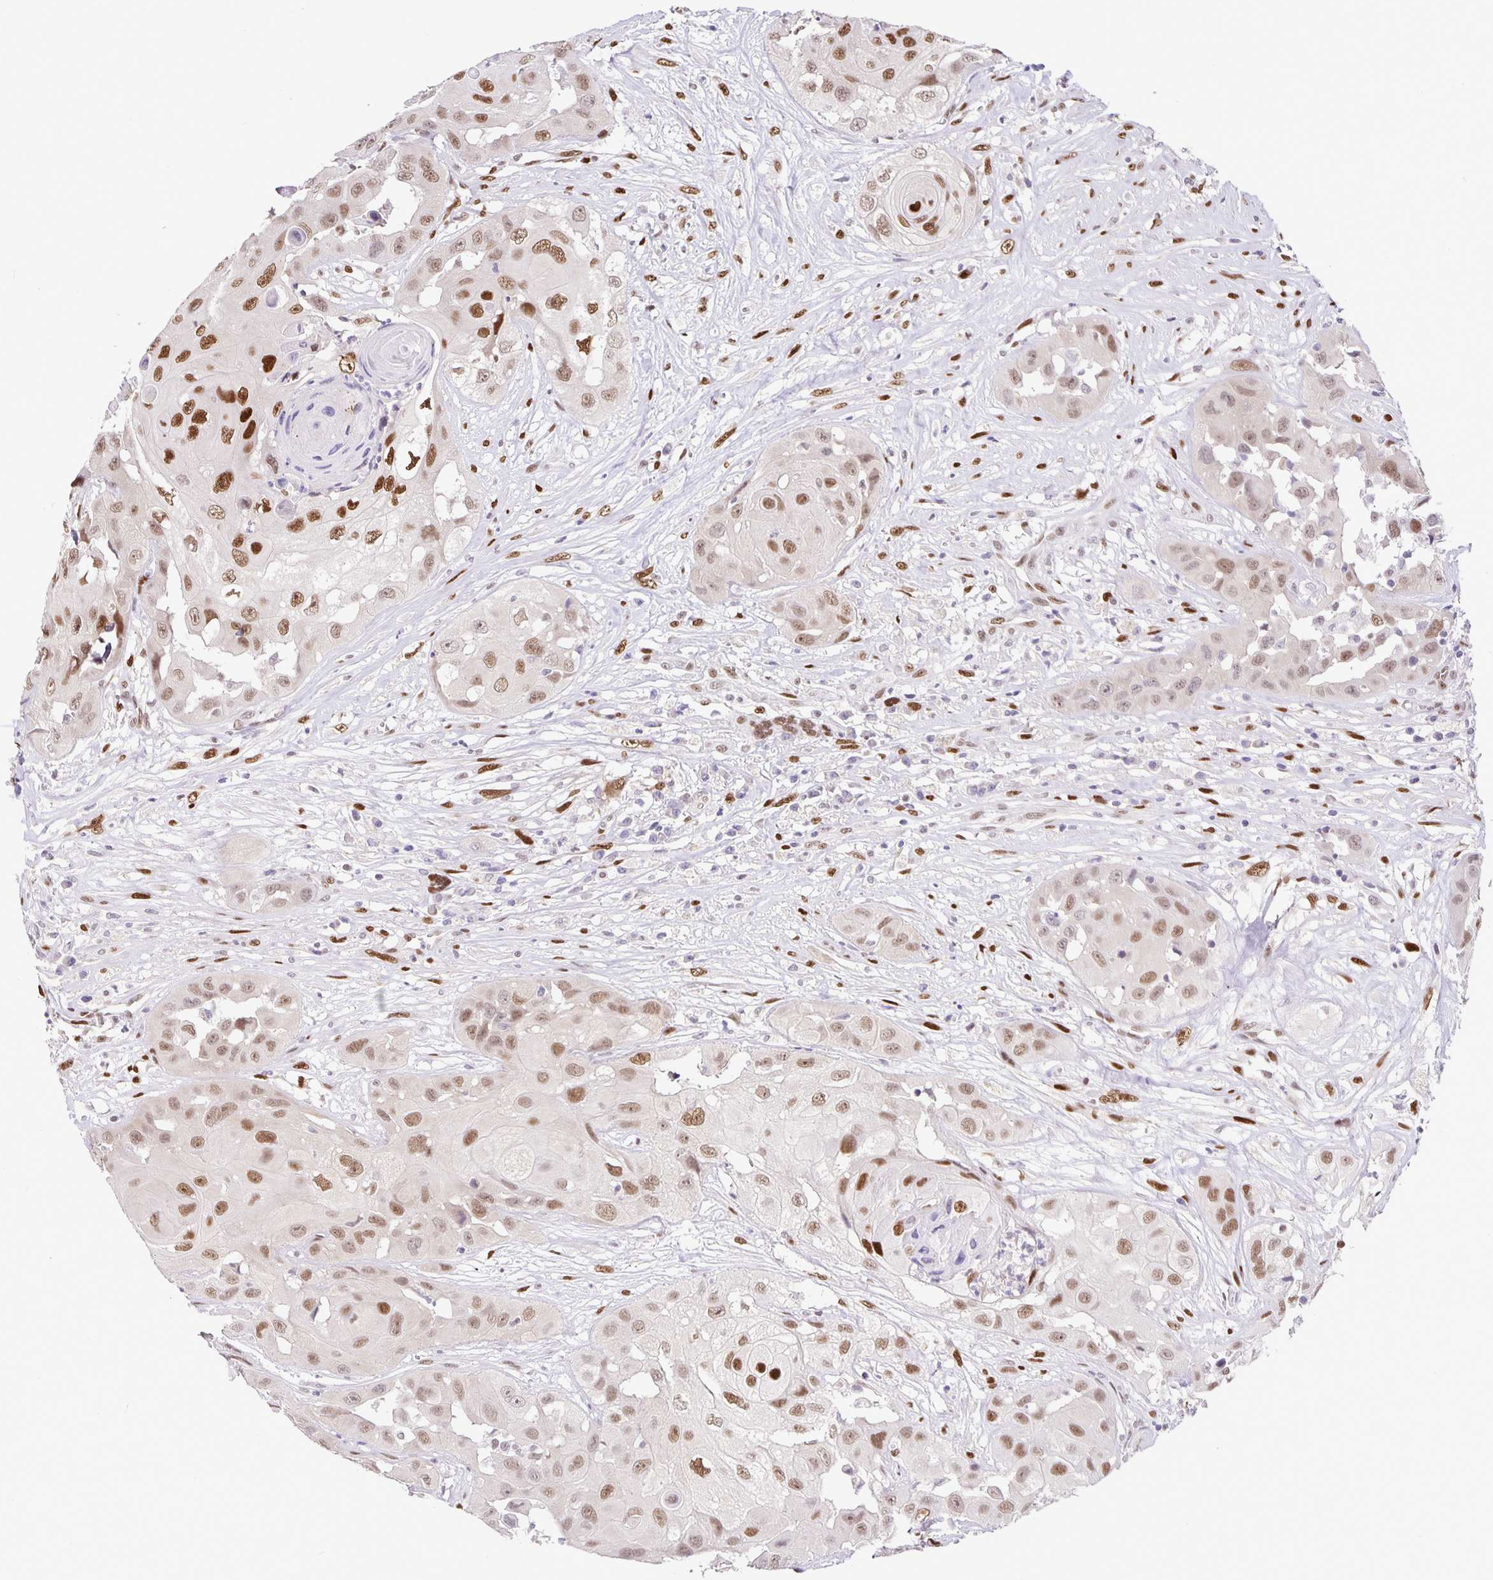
{"staining": {"intensity": "moderate", "quantity": ">75%", "location": "nuclear"}, "tissue": "head and neck cancer", "cell_type": "Tumor cells", "image_type": "cancer", "snomed": [{"axis": "morphology", "description": "Squamous cell carcinoma, NOS"}, {"axis": "topography", "description": "Head-Neck"}], "caption": "High-power microscopy captured an immunohistochemistry (IHC) histopathology image of squamous cell carcinoma (head and neck), revealing moderate nuclear staining in about >75% of tumor cells. Nuclei are stained in blue.", "gene": "FOSL2", "patient": {"sex": "male", "age": 83}}